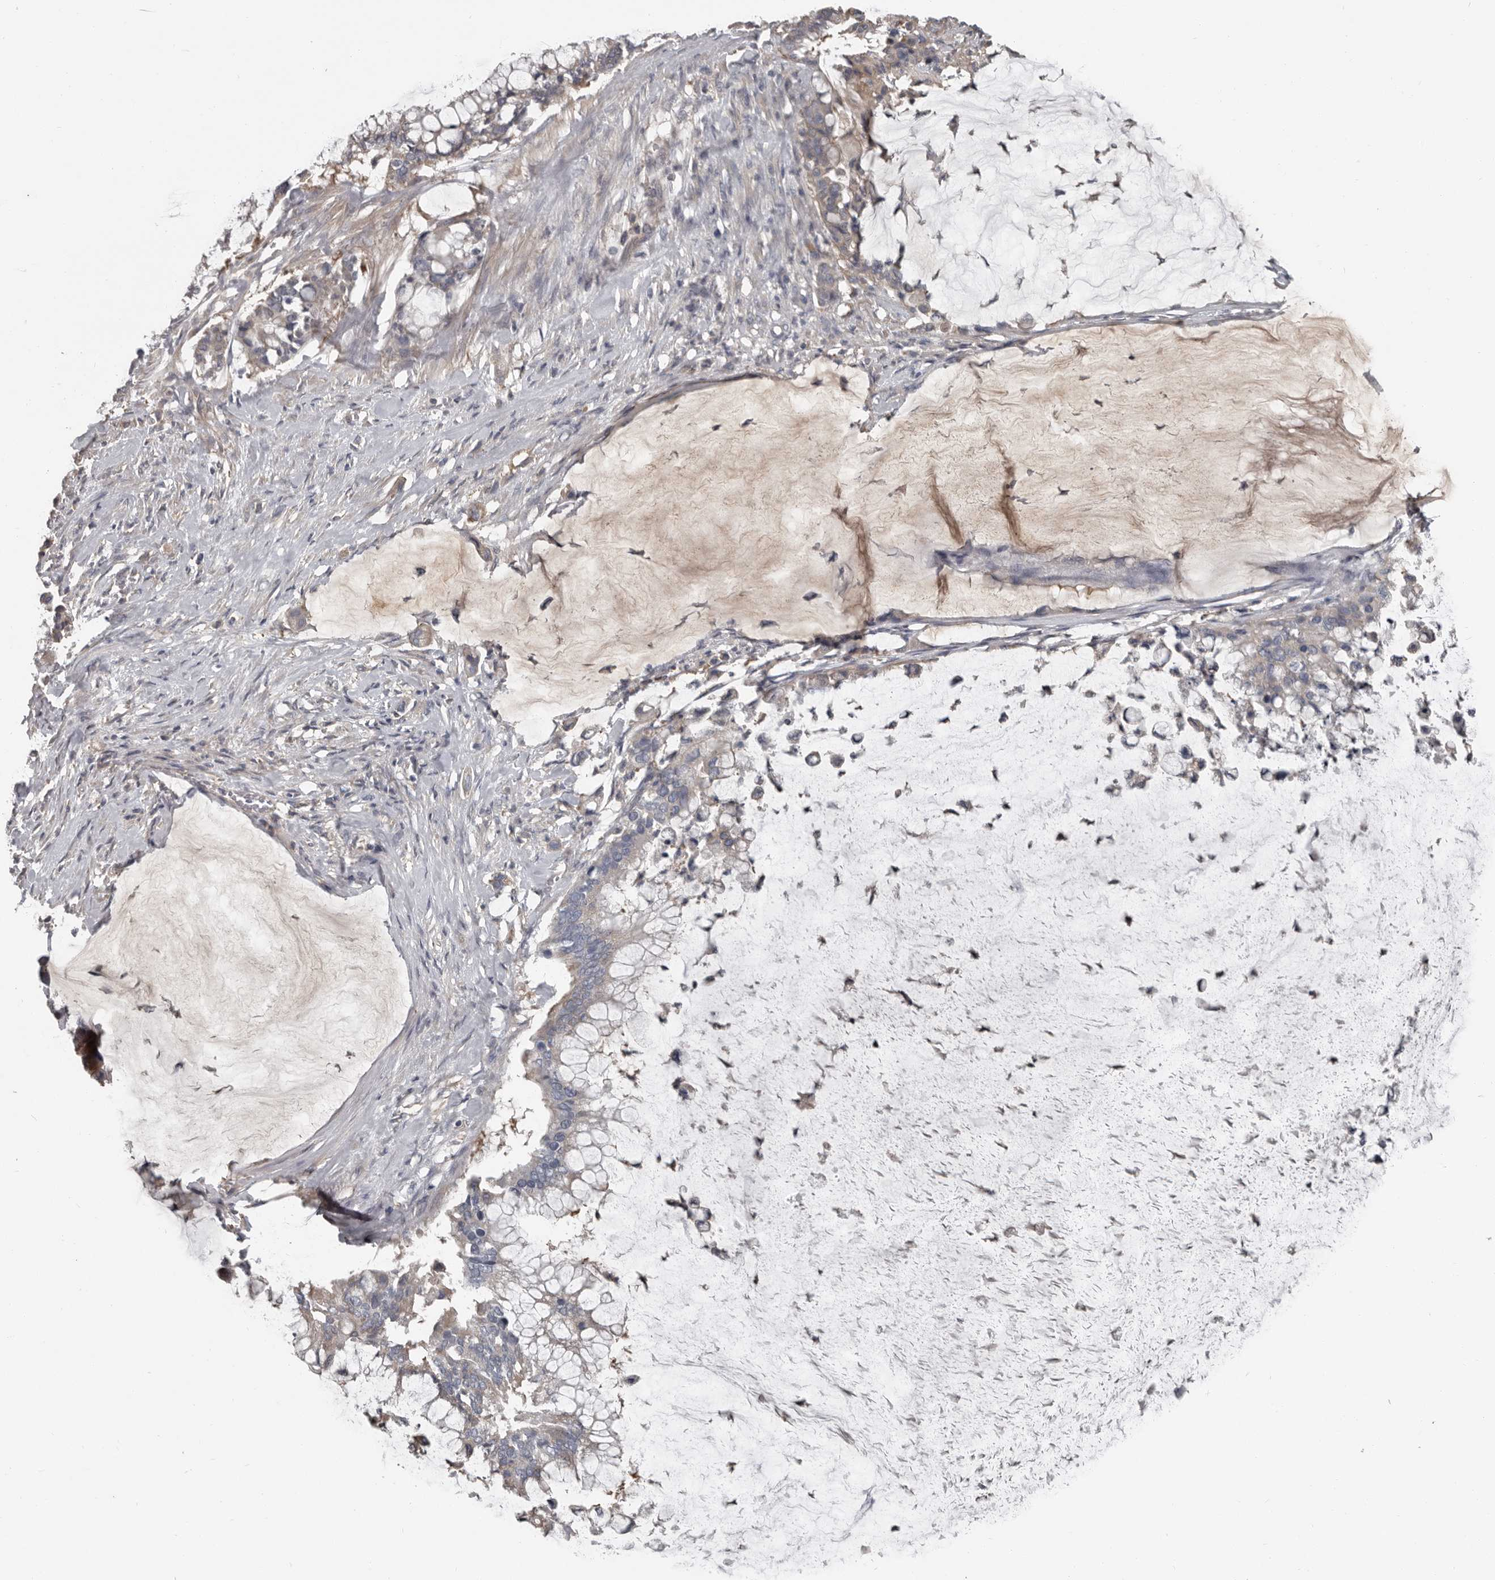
{"staining": {"intensity": "weak", "quantity": "<25%", "location": "cytoplasmic/membranous"}, "tissue": "pancreatic cancer", "cell_type": "Tumor cells", "image_type": "cancer", "snomed": [{"axis": "morphology", "description": "Adenocarcinoma, NOS"}, {"axis": "topography", "description": "Pancreas"}], "caption": "Human pancreatic cancer (adenocarcinoma) stained for a protein using immunohistochemistry demonstrates no staining in tumor cells.", "gene": "CA6", "patient": {"sex": "male", "age": 41}}